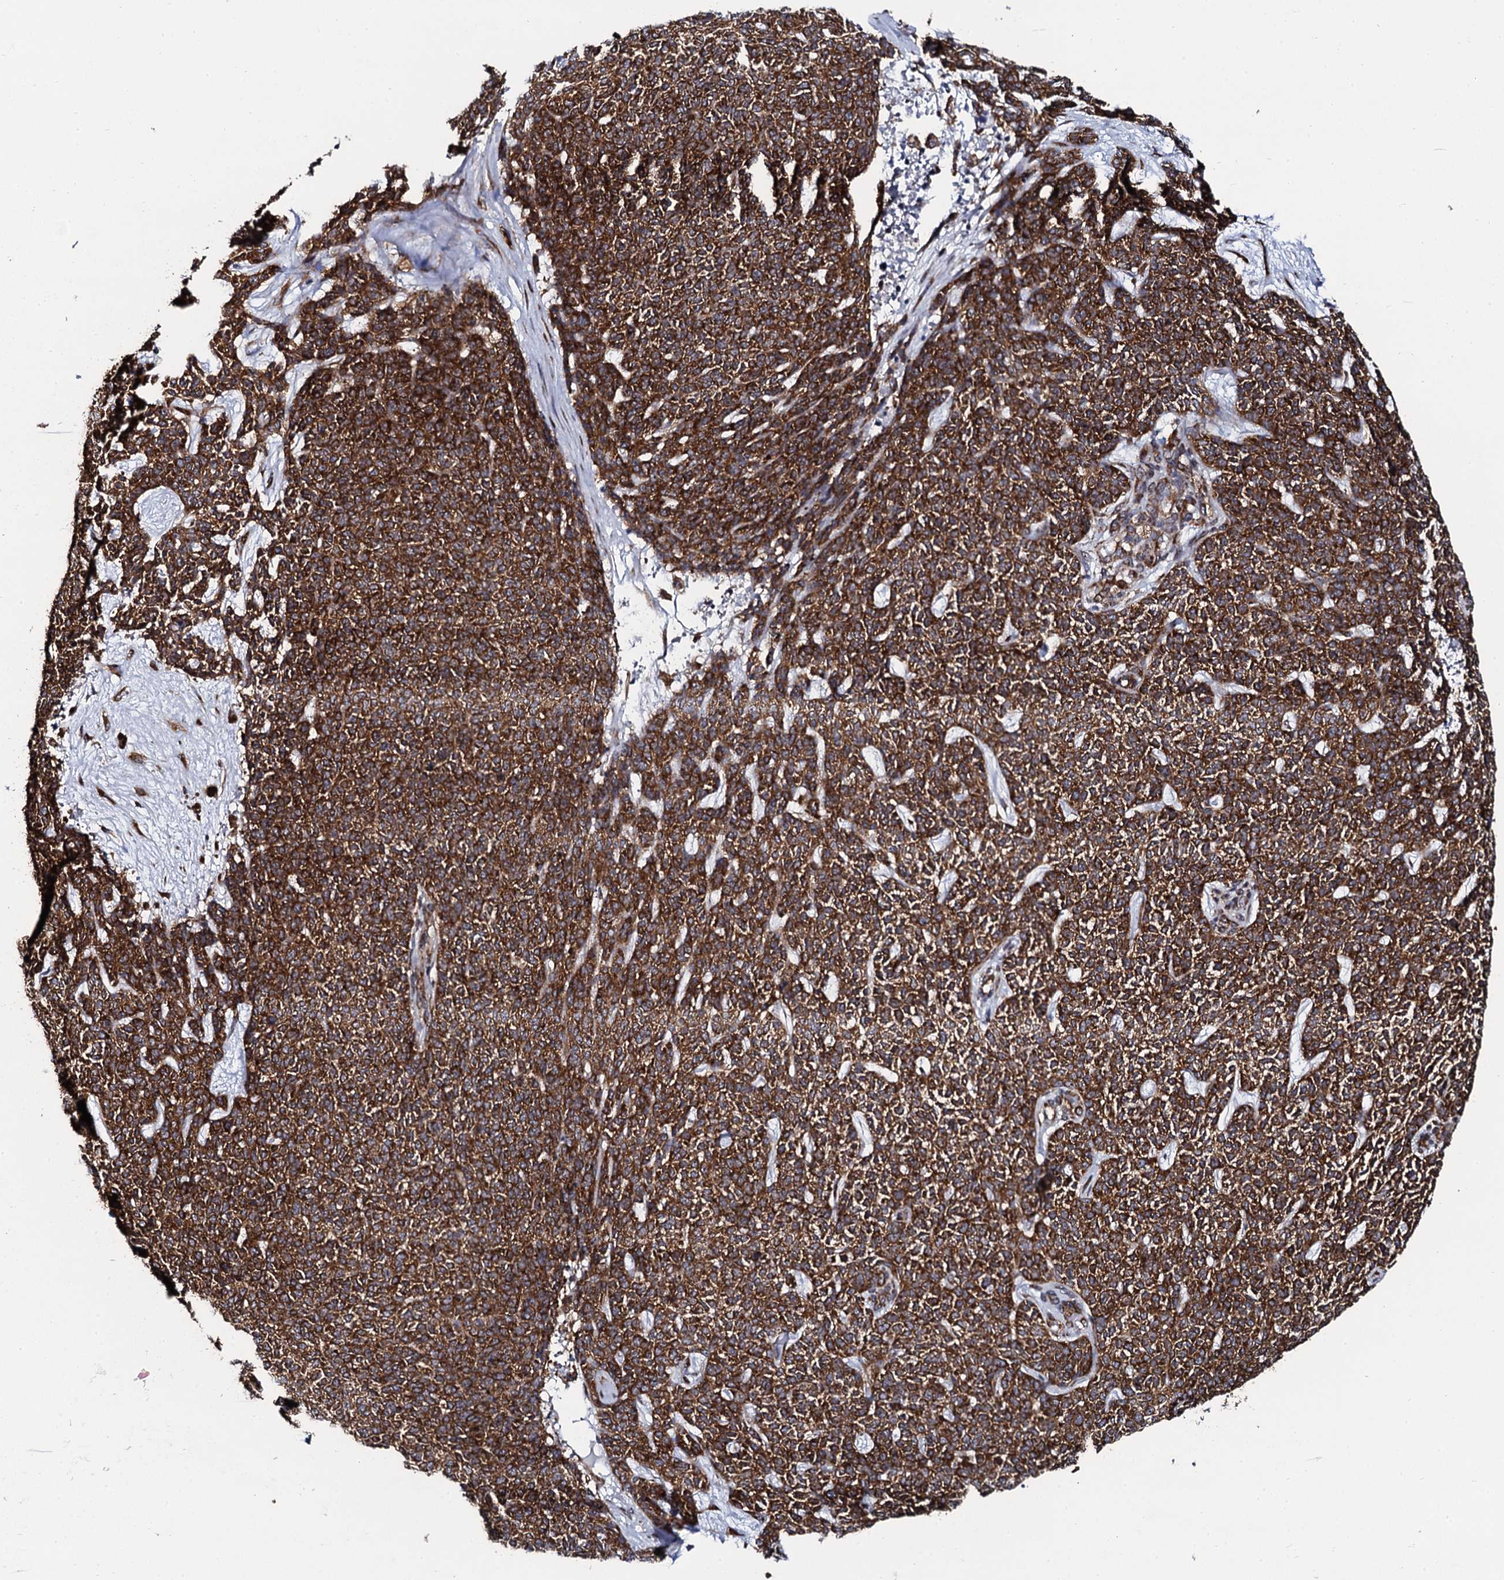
{"staining": {"intensity": "strong", "quantity": ">75%", "location": "cytoplasmic/membranous"}, "tissue": "skin cancer", "cell_type": "Tumor cells", "image_type": "cancer", "snomed": [{"axis": "morphology", "description": "Basal cell carcinoma"}, {"axis": "topography", "description": "Skin"}], "caption": "Protein expression analysis of skin cancer shows strong cytoplasmic/membranous positivity in approximately >75% of tumor cells.", "gene": "SPTY2D1", "patient": {"sex": "female", "age": 84}}